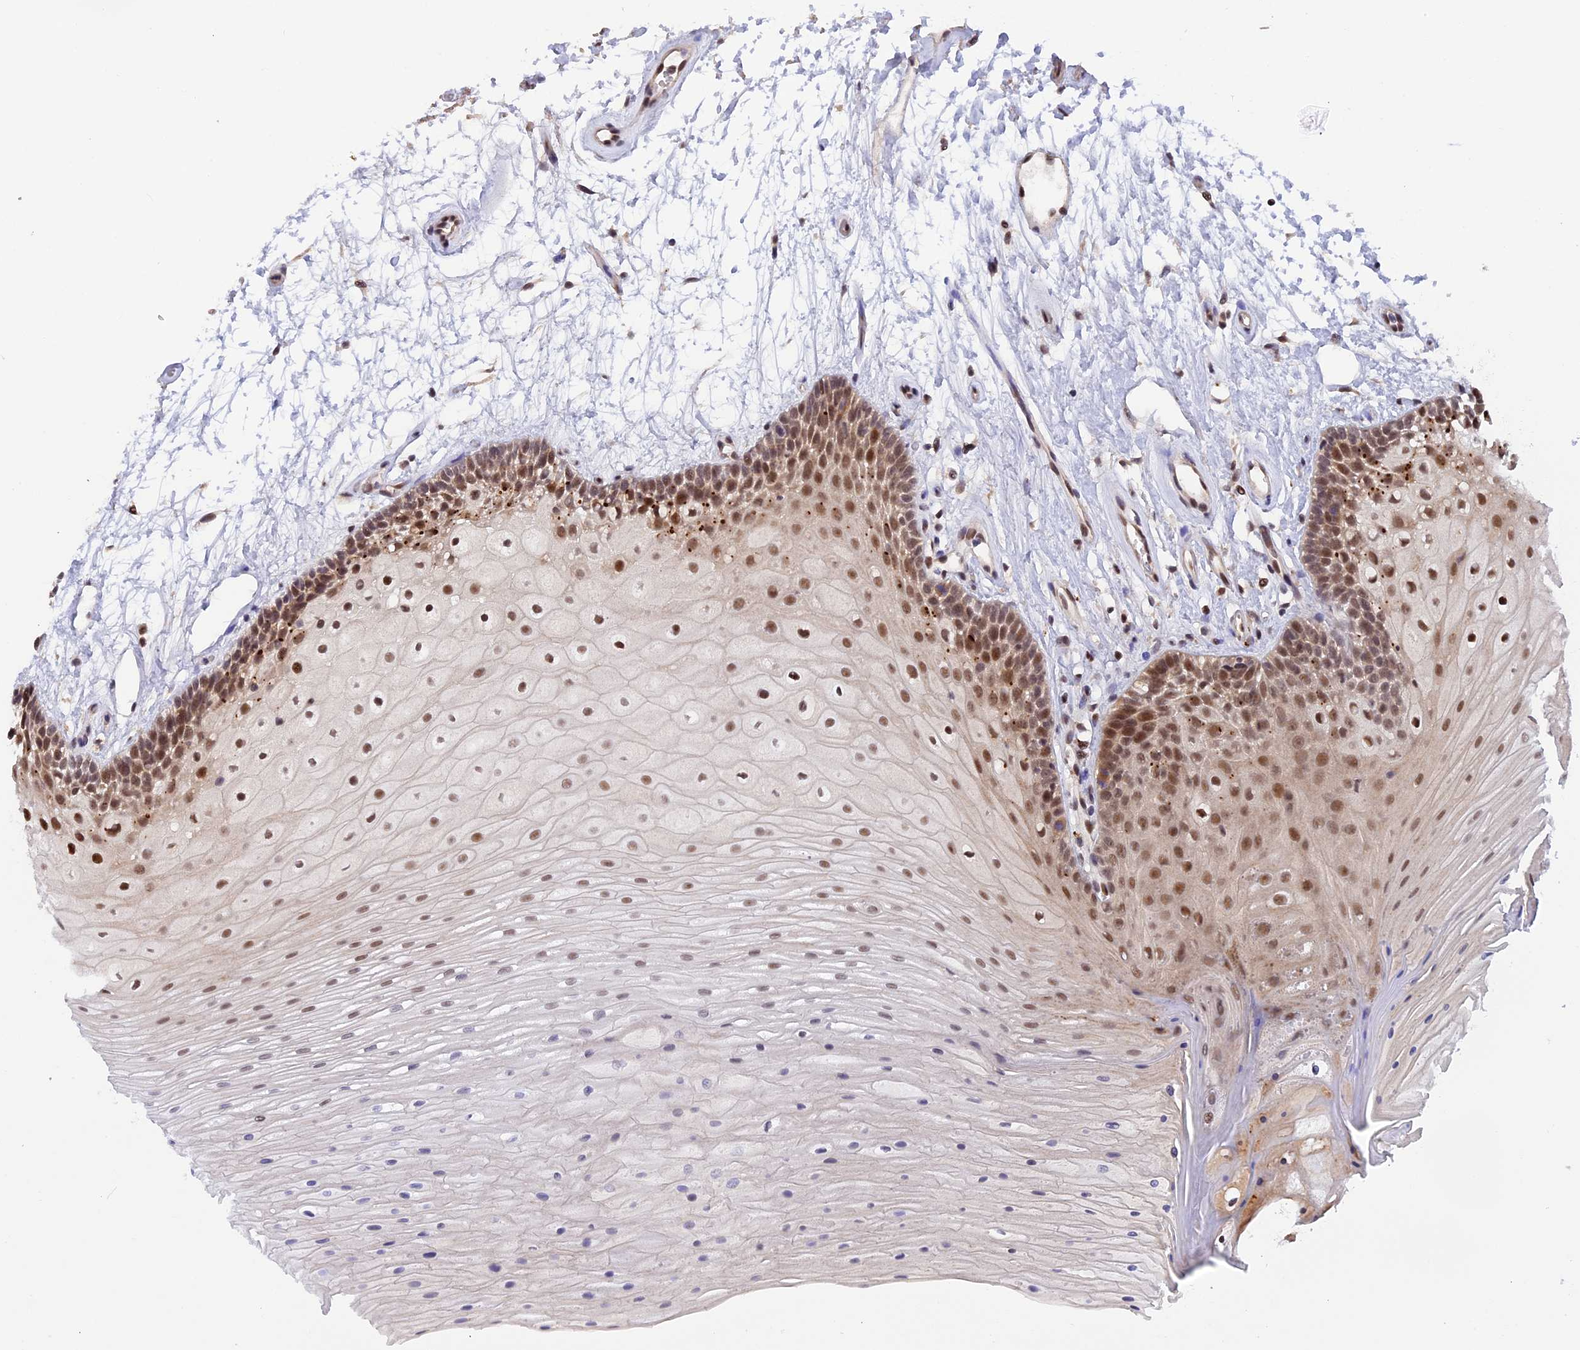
{"staining": {"intensity": "moderate", "quantity": ">75%", "location": "nuclear"}, "tissue": "oral mucosa", "cell_type": "Squamous epithelial cells", "image_type": "normal", "snomed": [{"axis": "morphology", "description": "Normal tissue, NOS"}, {"axis": "topography", "description": "Oral tissue"}], "caption": "Immunohistochemistry image of unremarkable oral mucosa: human oral mucosa stained using immunohistochemistry reveals medium levels of moderate protein expression localized specifically in the nuclear of squamous epithelial cells, appearing as a nuclear brown color.", "gene": "POLR2C", "patient": {"sex": "female", "age": 80}}